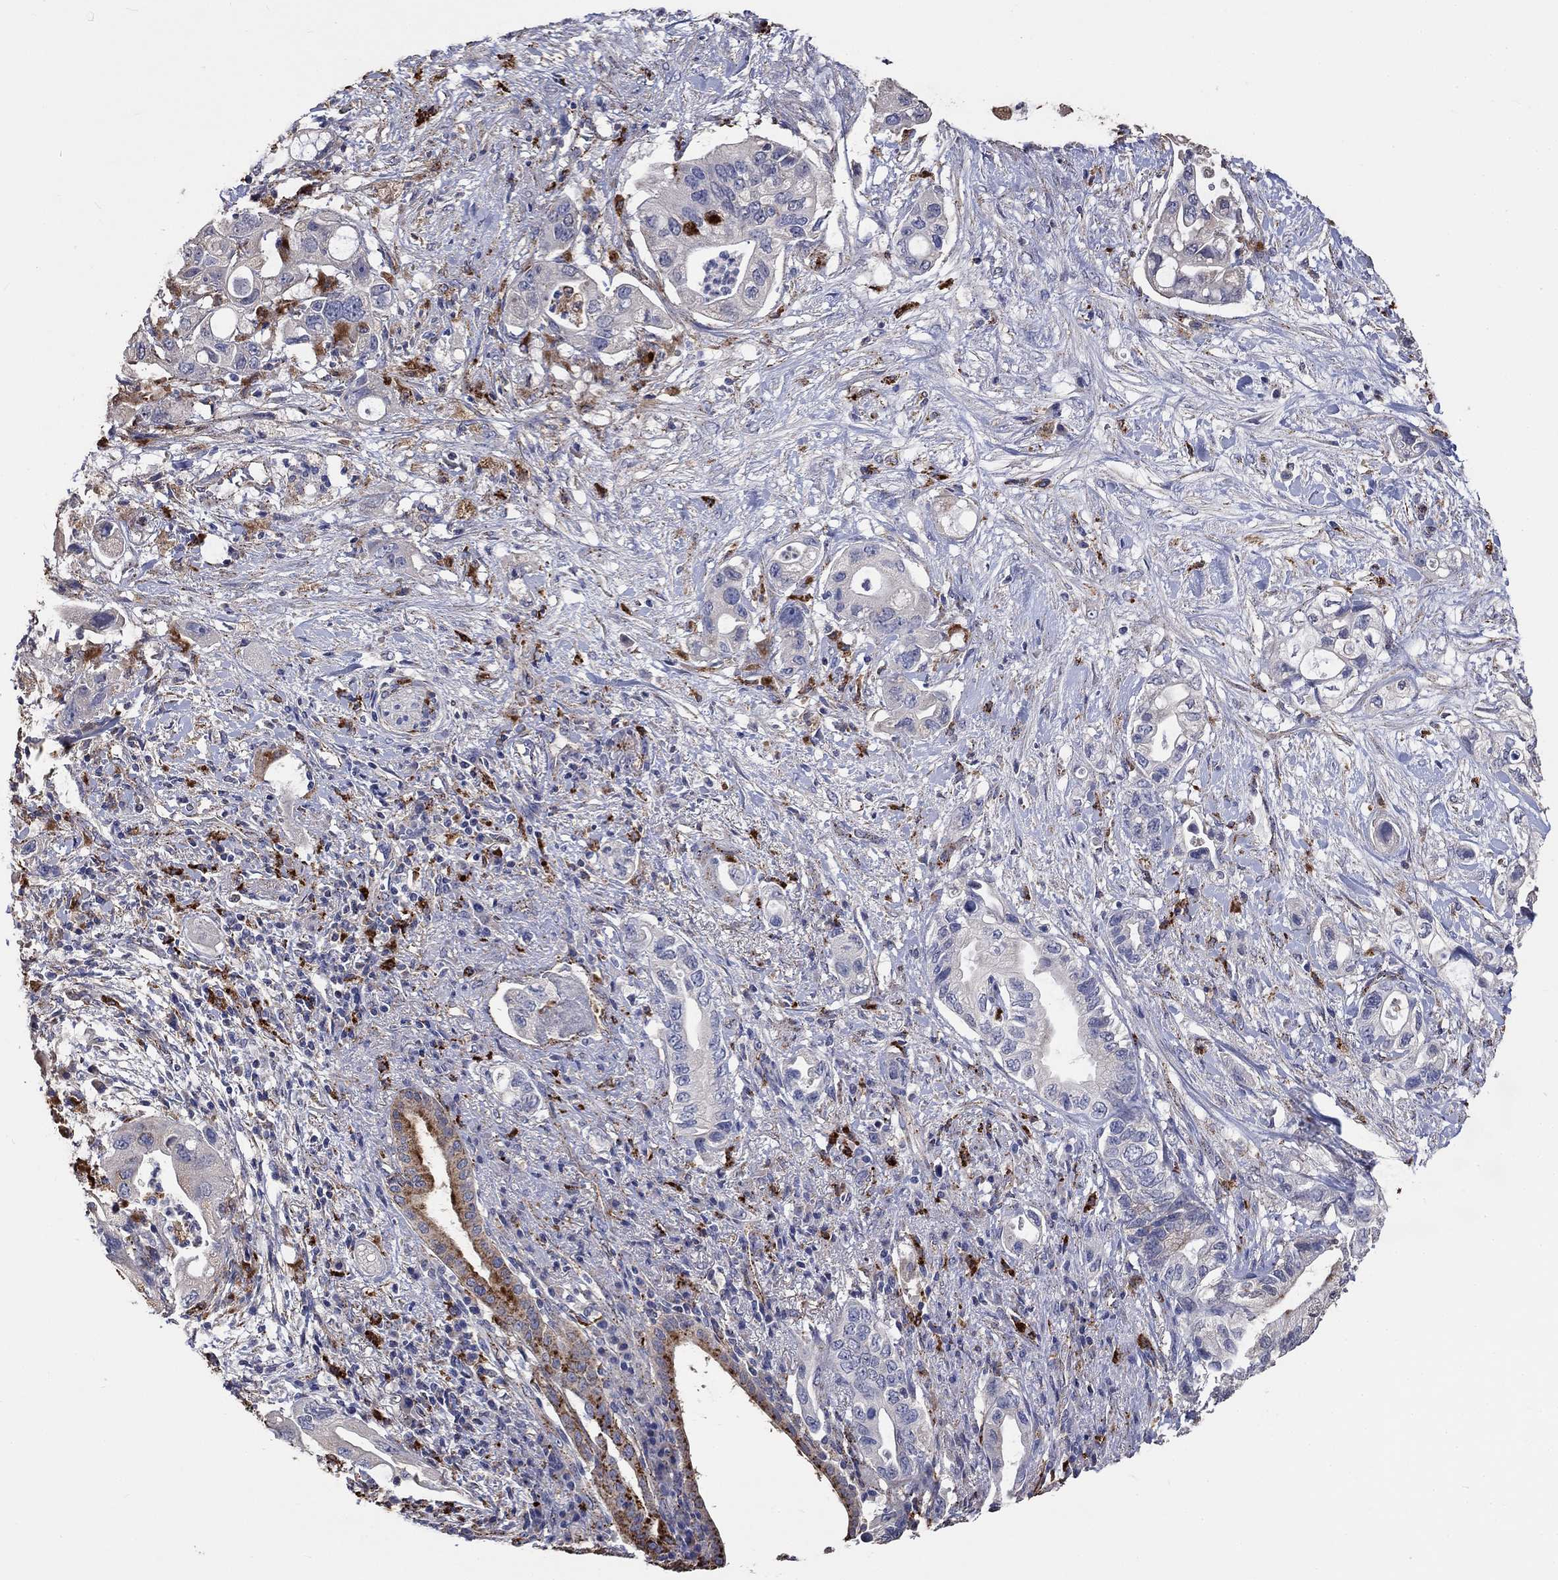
{"staining": {"intensity": "strong", "quantity": "<25%", "location": "cytoplasmic/membranous"}, "tissue": "pancreatic cancer", "cell_type": "Tumor cells", "image_type": "cancer", "snomed": [{"axis": "morphology", "description": "Adenocarcinoma, NOS"}, {"axis": "topography", "description": "Pancreas"}], "caption": "Brown immunohistochemical staining in pancreatic adenocarcinoma demonstrates strong cytoplasmic/membranous positivity in about <25% of tumor cells.", "gene": "CTSB", "patient": {"sex": "female", "age": 72}}